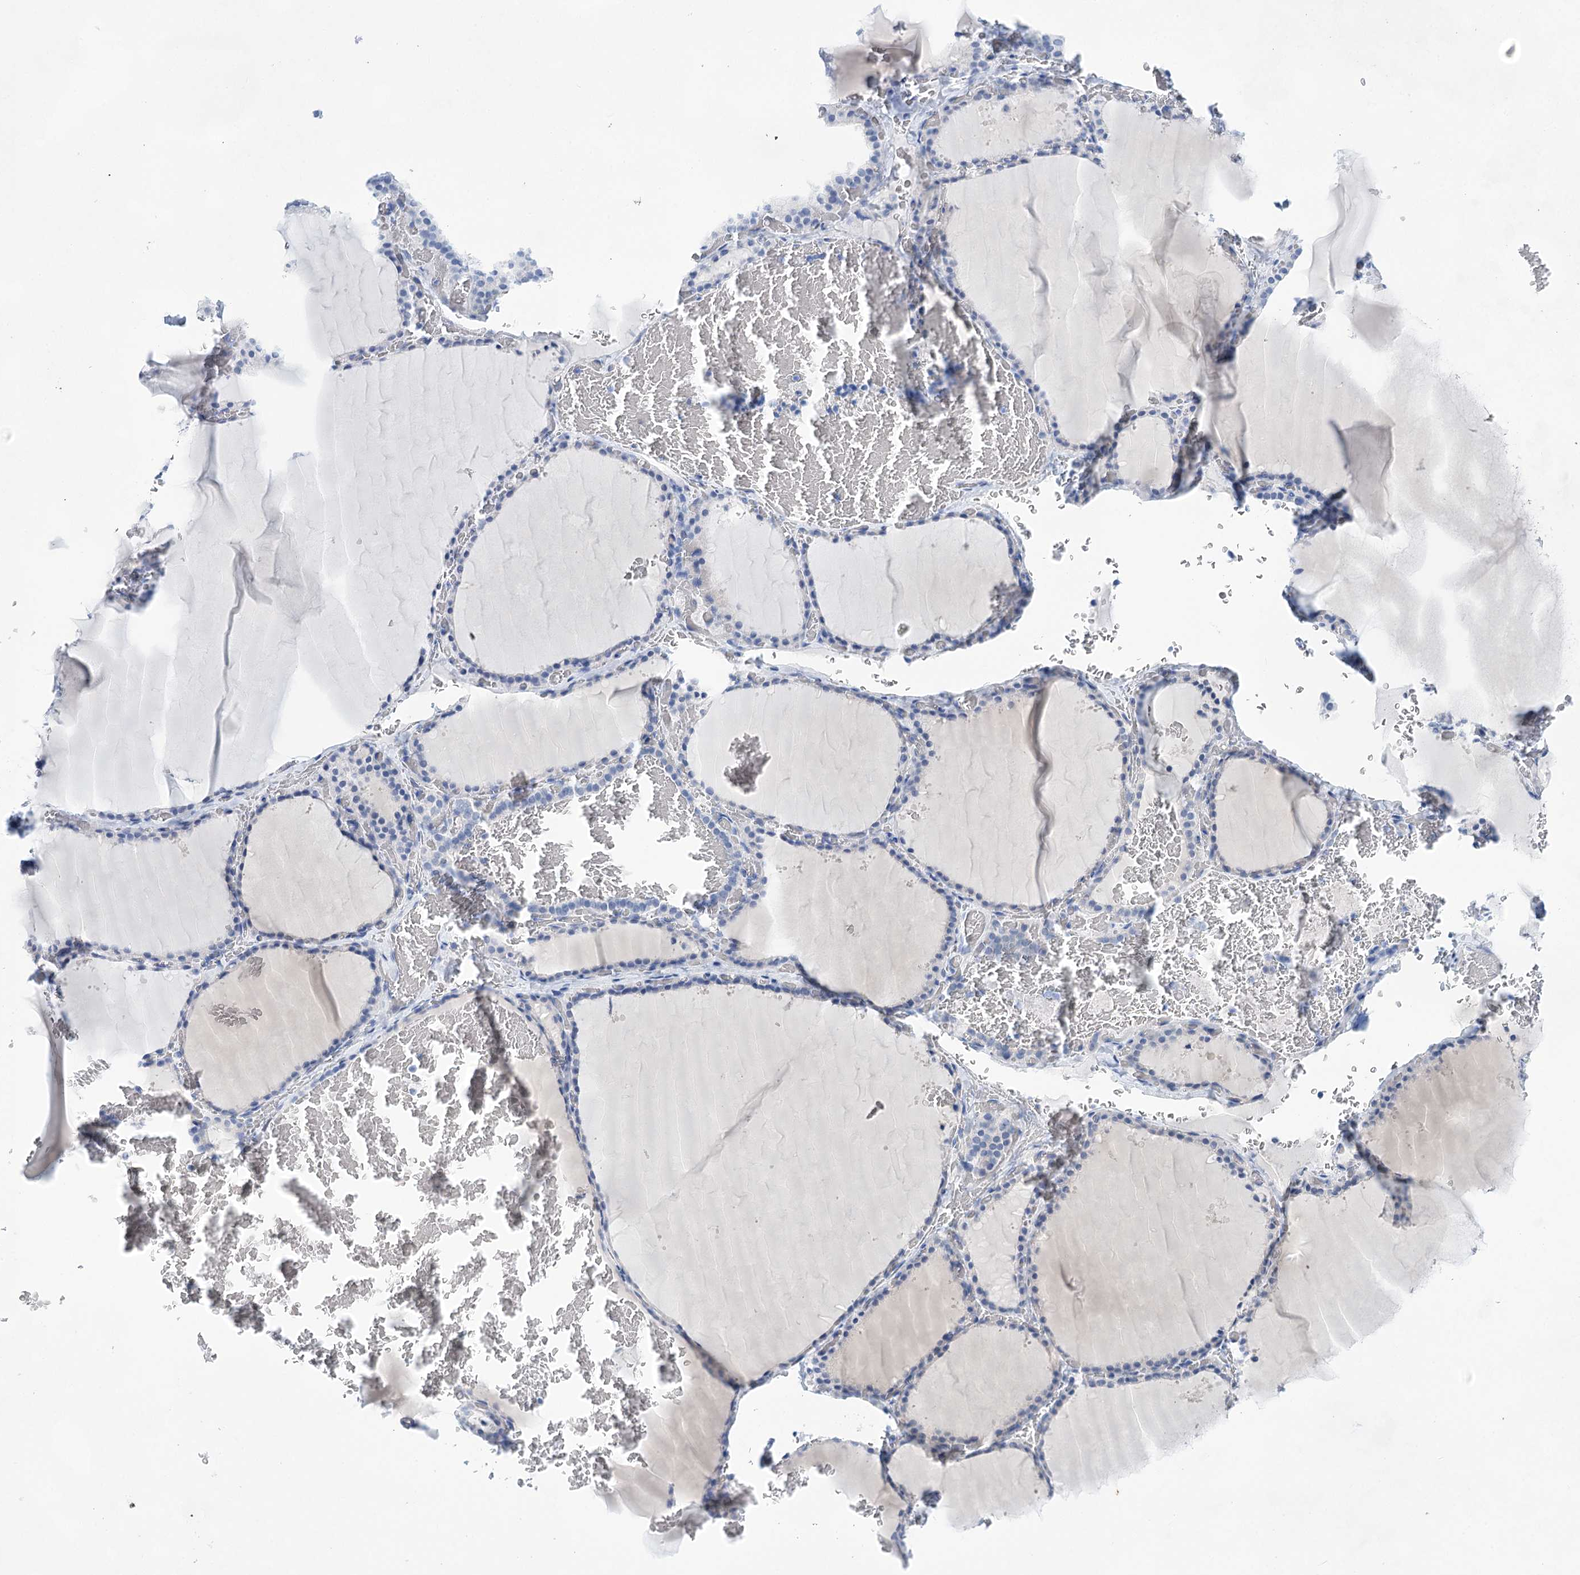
{"staining": {"intensity": "negative", "quantity": "none", "location": "none"}, "tissue": "thyroid gland", "cell_type": "Glandular cells", "image_type": "normal", "snomed": [{"axis": "morphology", "description": "Normal tissue, NOS"}, {"axis": "topography", "description": "Thyroid gland"}], "caption": "A histopathology image of thyroid gland stained for a protein exhibits no brown staining in glandular cells.", "gene": "LALBA", "patient": {"sex": "female", "age": 39}}